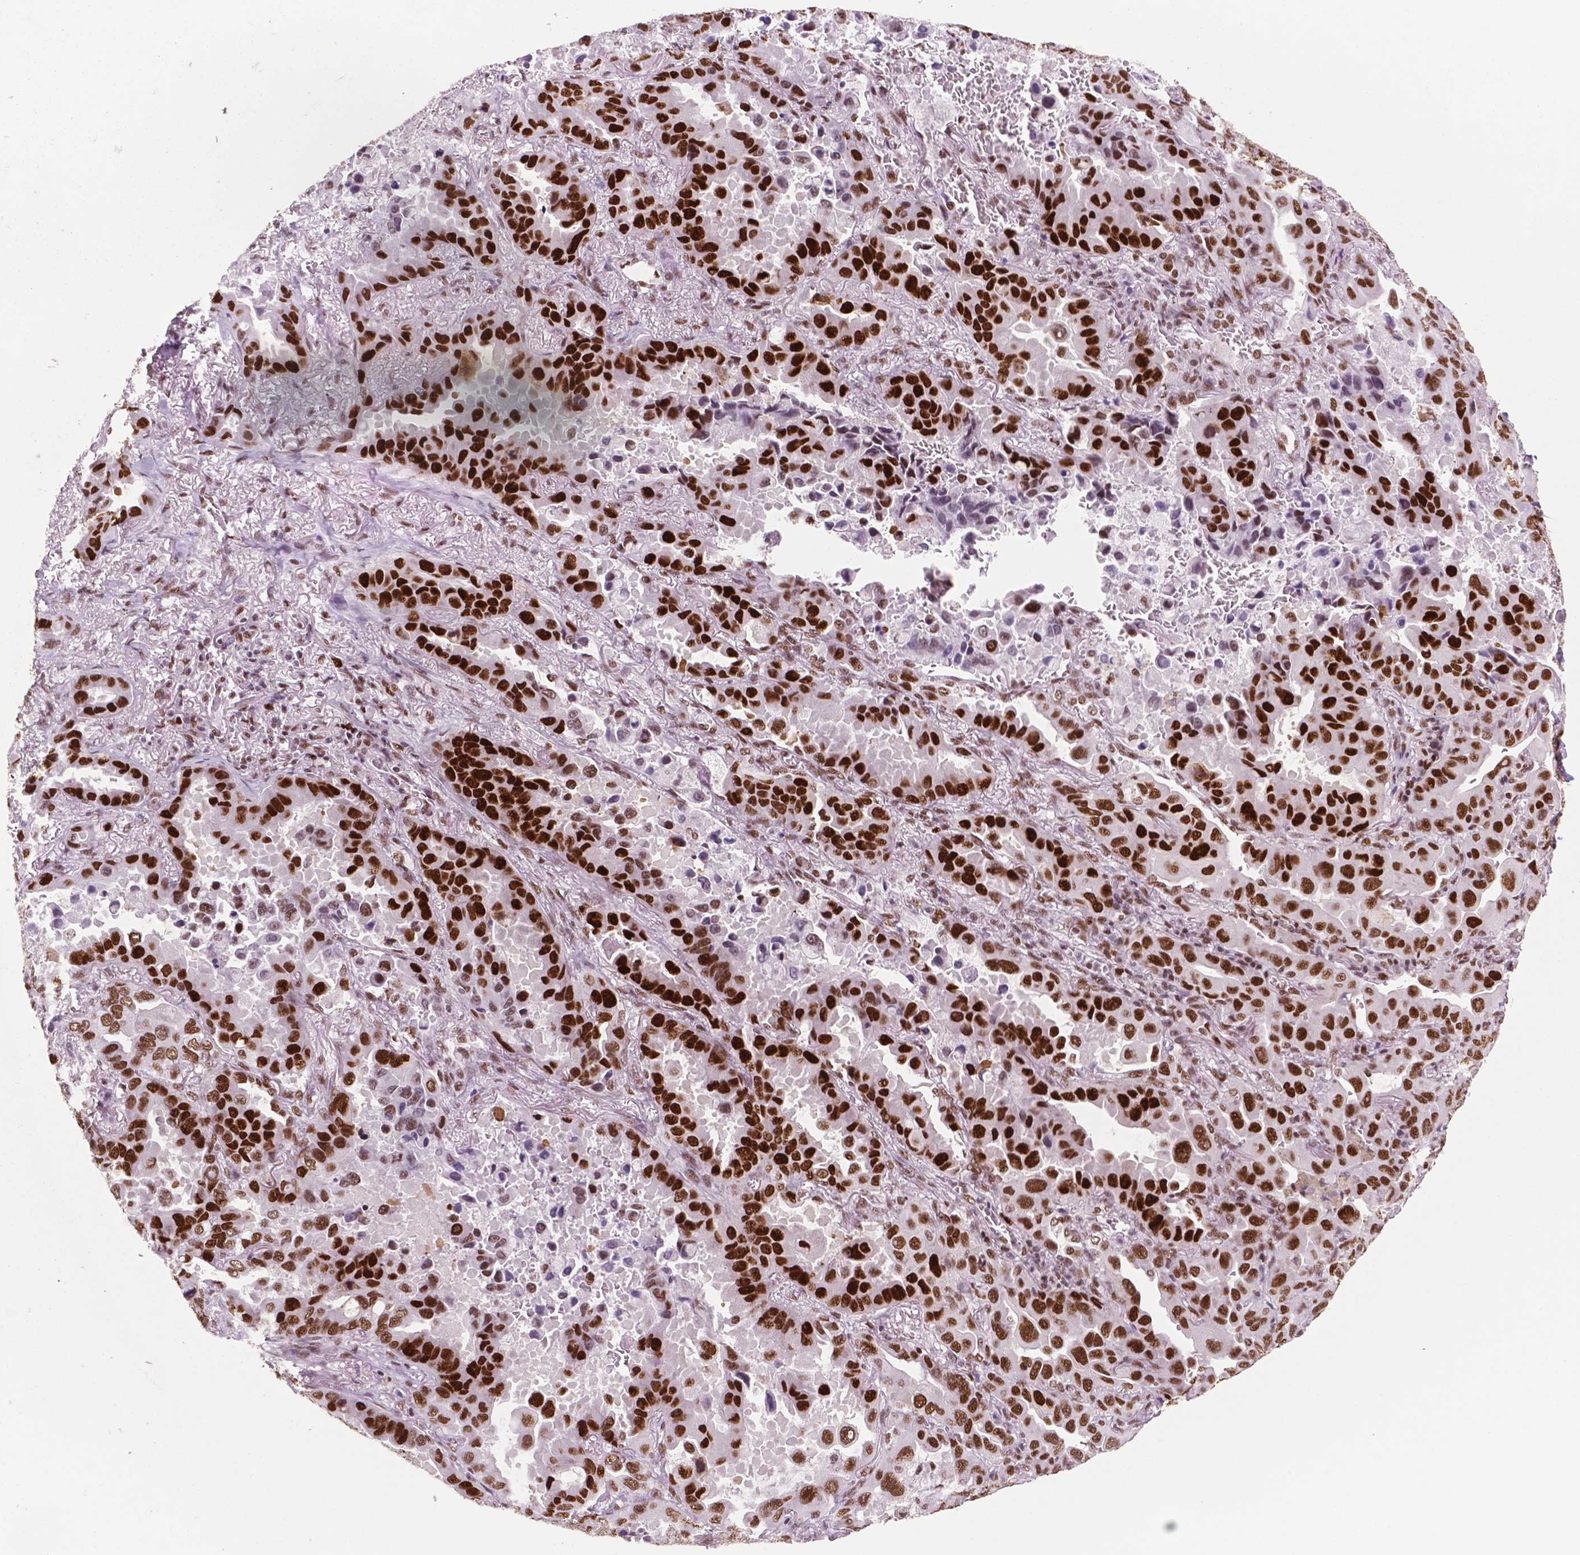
{"staining": {"intensity": "strong", "quantity": ">75%", "location": "nuclear"}, "tissue": "lung cancer", "cell_type": "Tumor cells", "image_type": "cancer", "snomed": [{"axis": "morphology", "description": "Adenocarcinoma, NOS"}, {"axis": "topography", "description": "Lung"}], "caption": "Human lung cancer stained with a brown dye displays strong nuclear positive staining in approximately >75% of tumor cells.", "gene": "MSH6", "patient": {"sex": "male", "age": 64}}